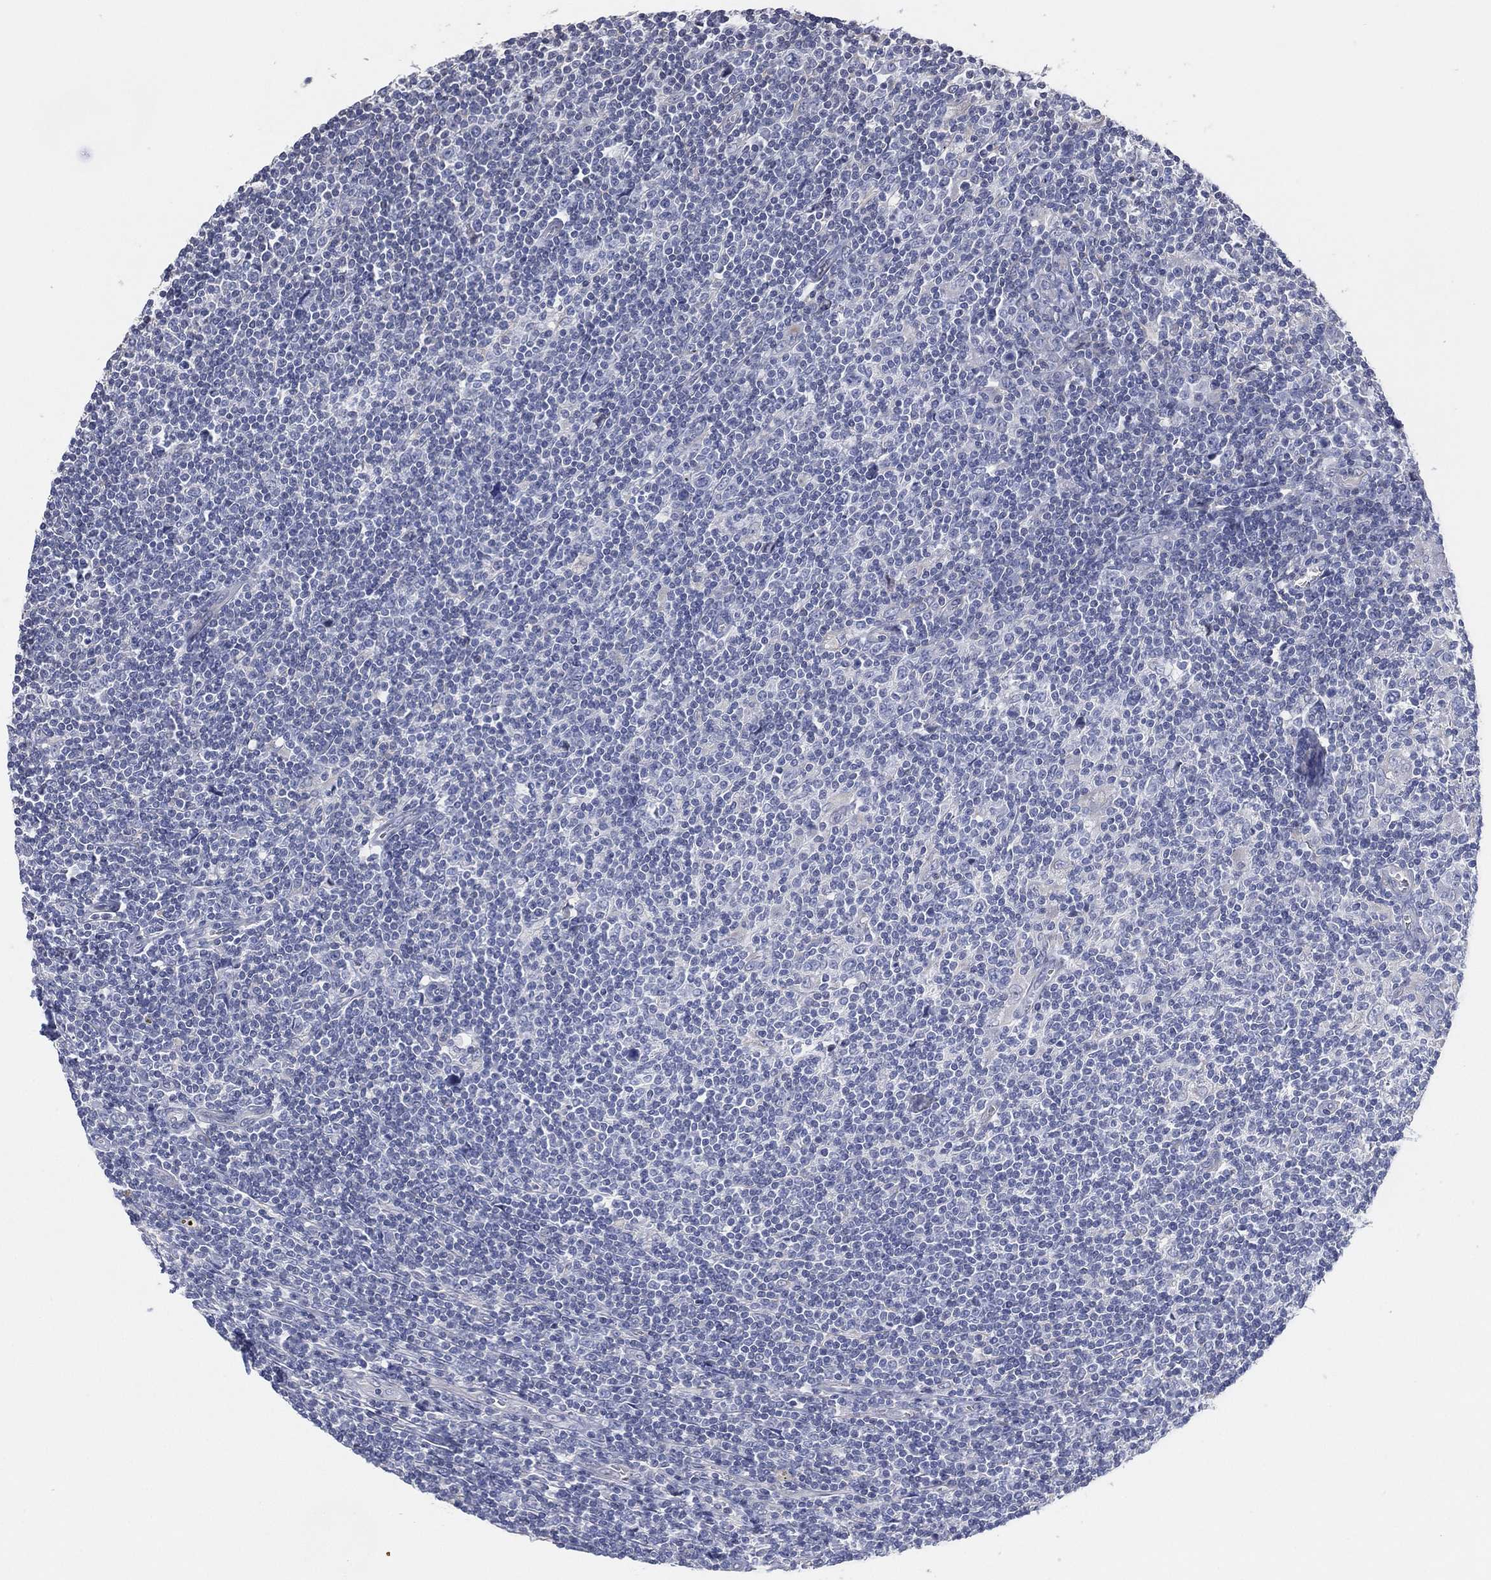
{"staining": {"intensity": "negative", "quantity": "none", "location": "none"}, "tissue": "lymphoma", "cell_type": "Tumor cells", "image_type": "cancer", "snomed": [{"axis": "morphology", "description": "Hodgkin's disease, NOS"}, {"axis": "topography", "description": "Lymph node"}], "caption": "There is no significant positivity in tumor cells of Hodgkin's disease.", "gene": "CFTR", "patient": {"sex": "male", "age": 40}}